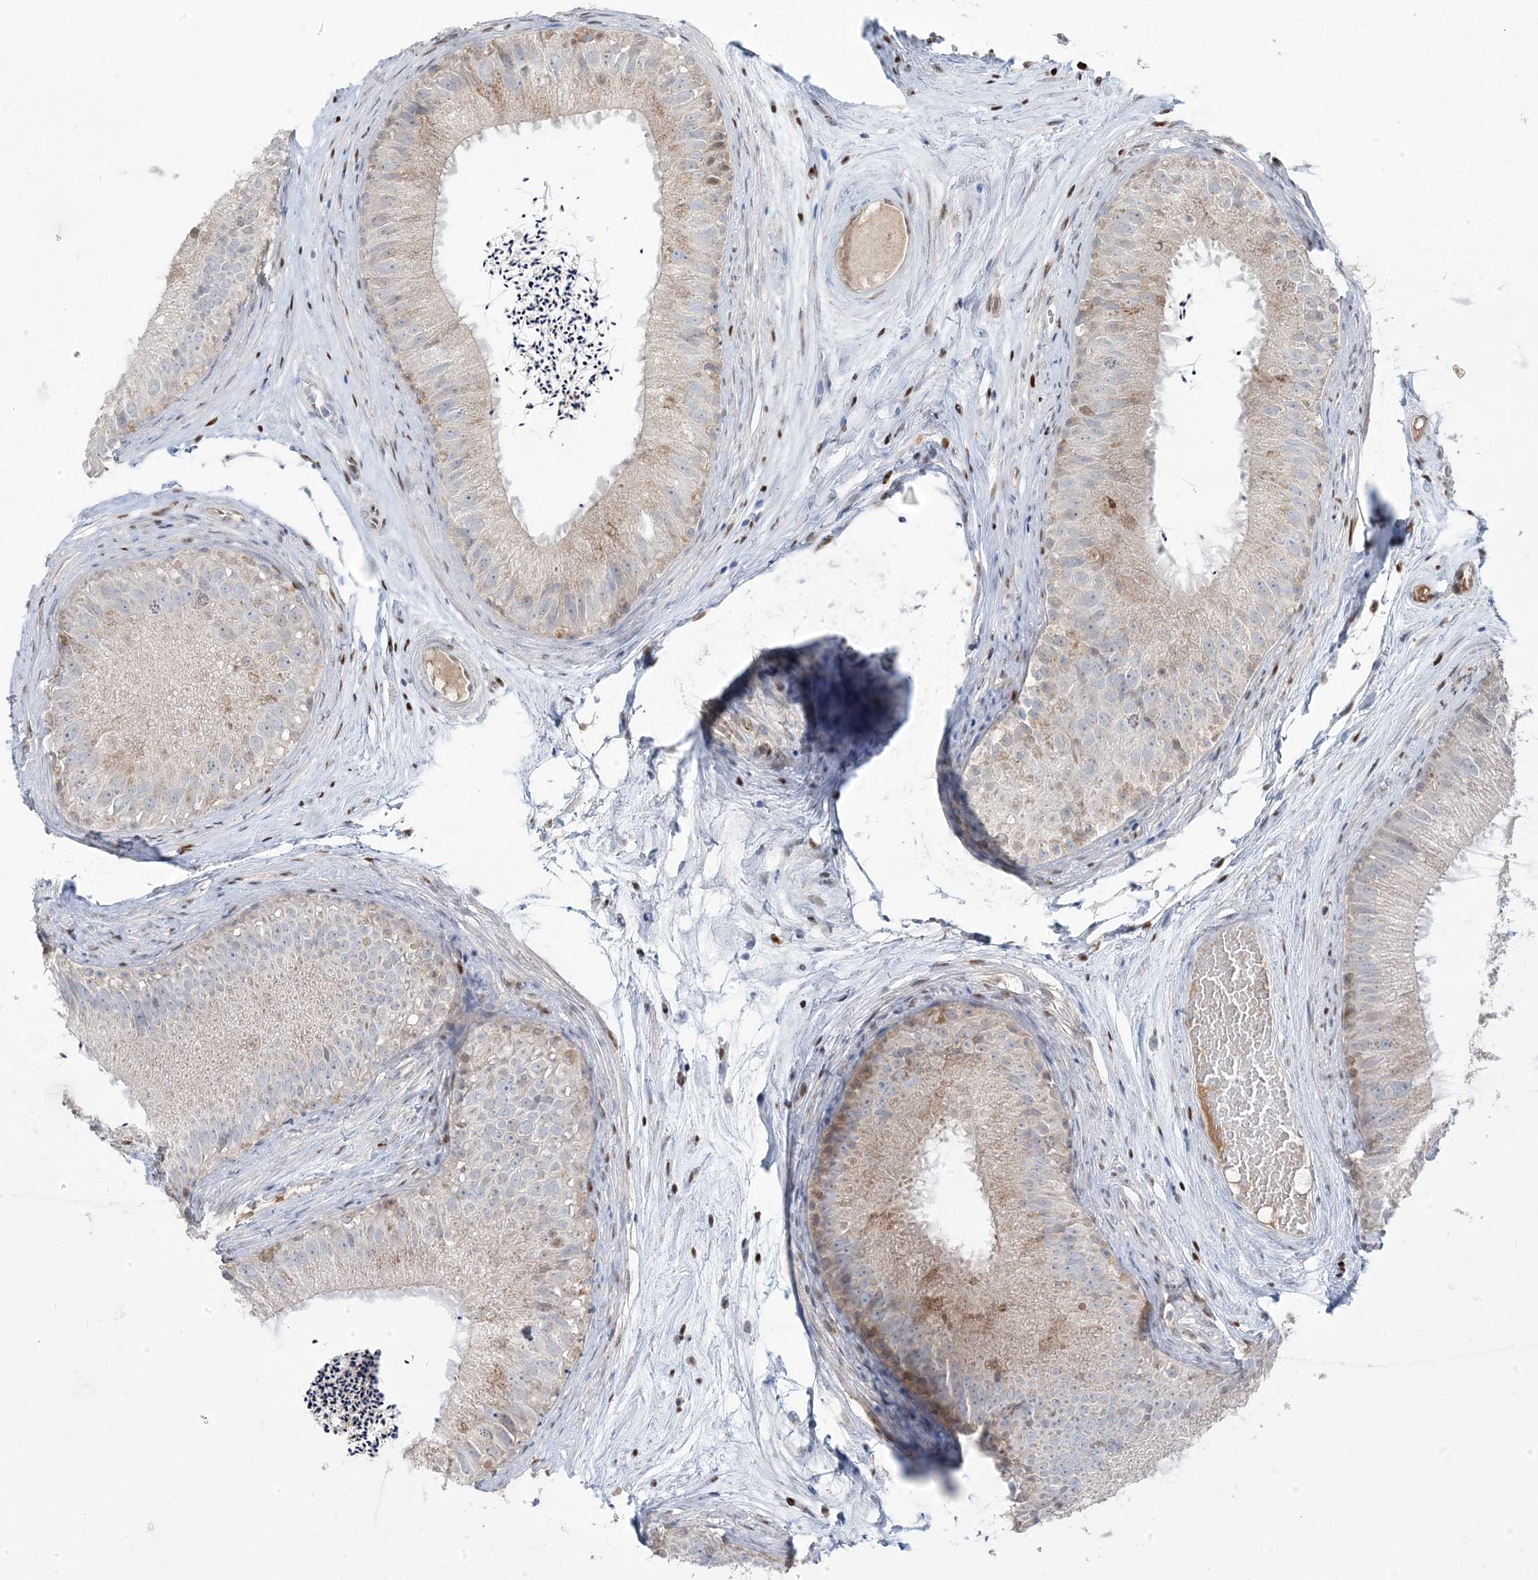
{"staining": {"intensity": "weak", "quantity": "<25%", "location": "cytoplasmic/membranous"}, "tissue": "epididymis", "cell_type": "Glandular cells", "image_type": "normal", "snomed": [{"axis": "morphology", "description": "Normal tissue, NOS"}, {"axis": "topography", "description": "Epididymis"}], "caption": "This is an immunohistochemistry (IHC) photomicrograph of unremarkable human epididymis. There is no staining in glandular cells.", "gene": "PPOX", "patient": {"sex": "male", "age": 77}}